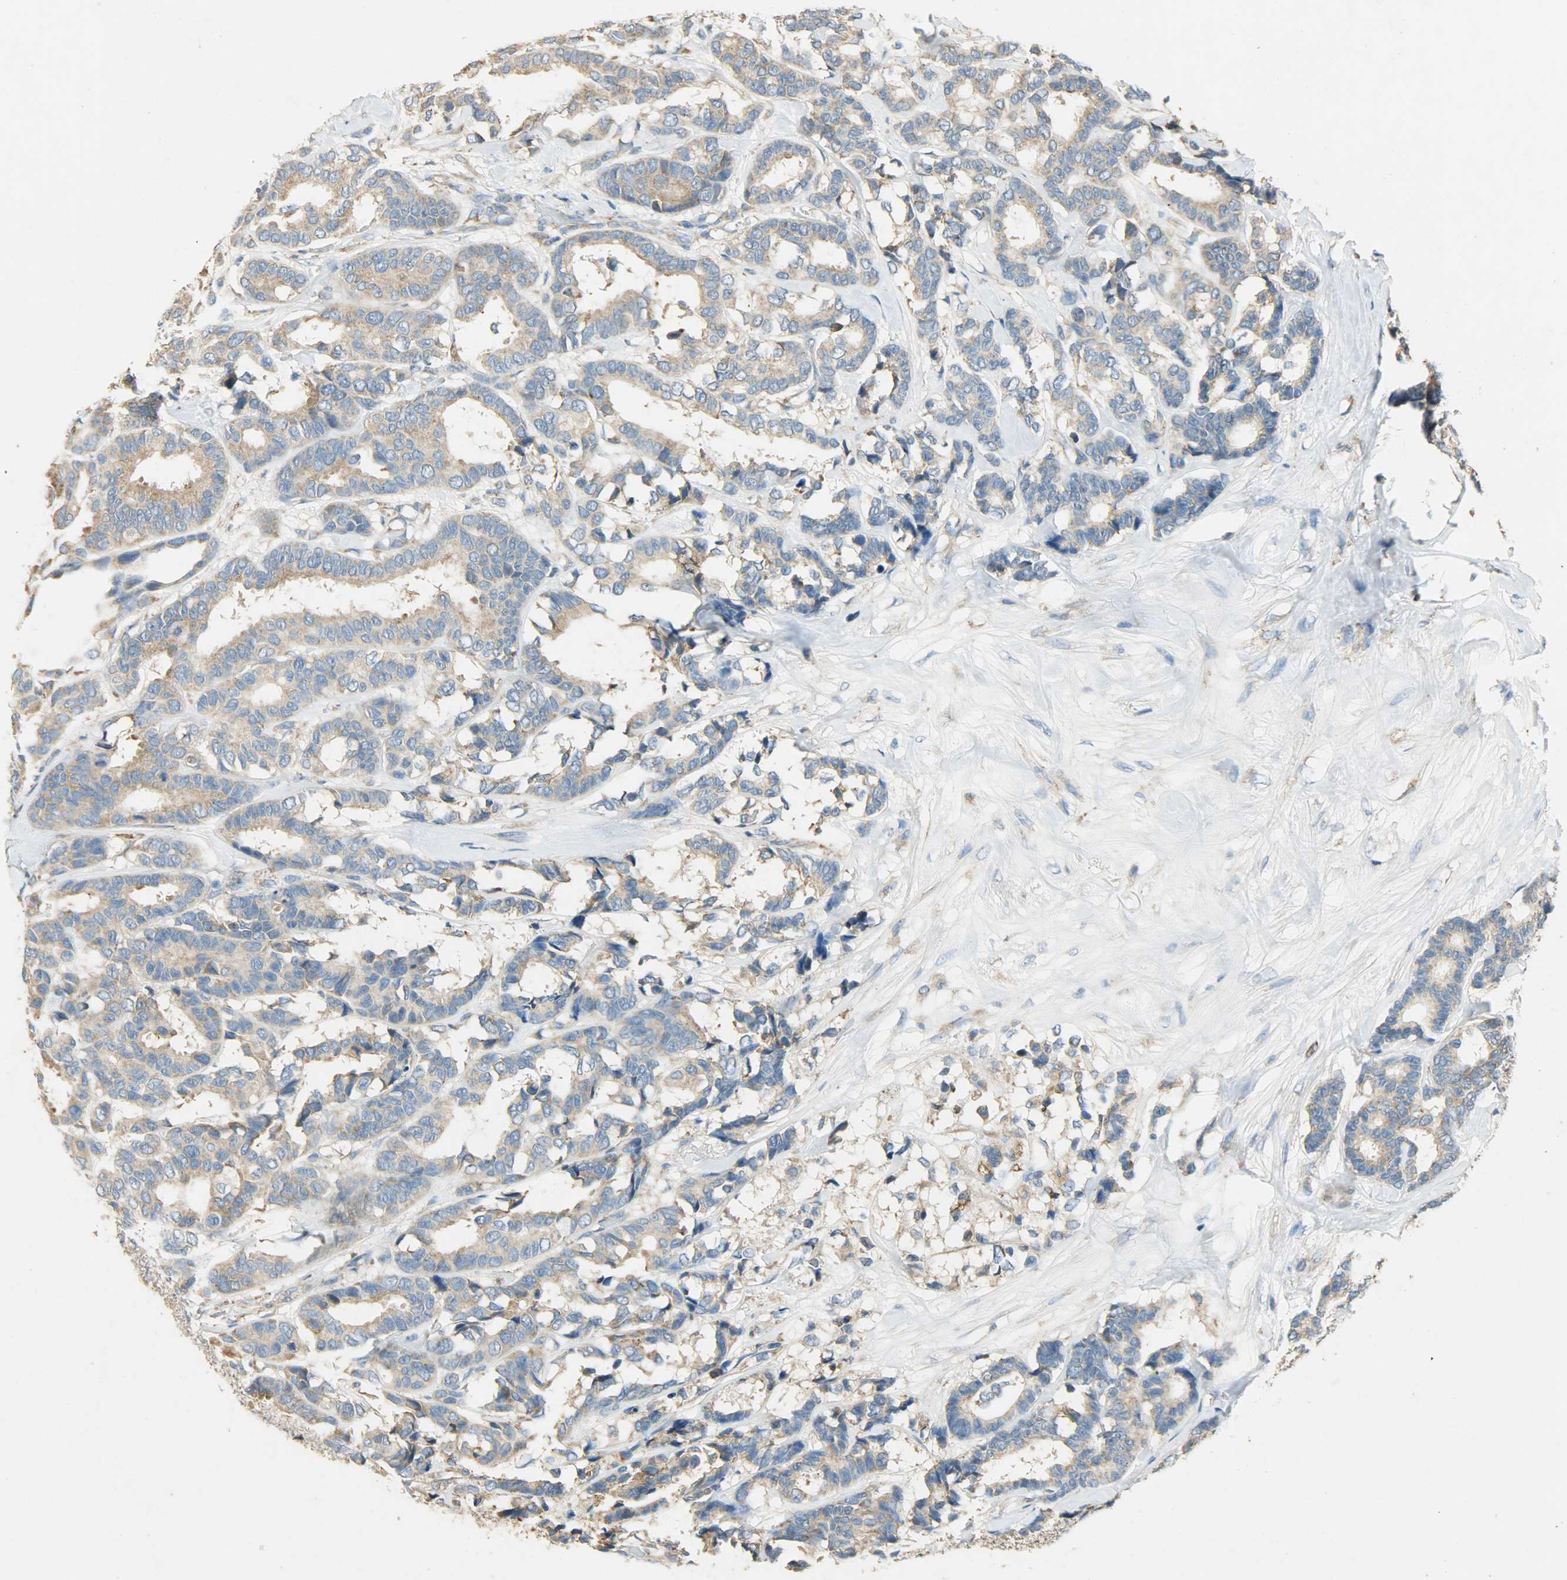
{"staining": {"intensity": "moderate", "quantity": ">75%", "location": "cytoplasmic/membranous"}, "tissue": "breast cancer", "cell_type": "Tumor cells", "image_type": "cancer", "snomed": [{"axis": "morphology", "description": "Duct carcinoma"}, {"axis": "topography", "description": "Breast"}], "caption": "The histopathology image demonstrates immunohistochemical staining of breast cancer (invasive ductal carcinoma). There is moderate cytoplasmic/membranous positivity is seen in about >75% of tumor cells.", "gene": "HSPA5", "patient": {"sex": "female", "age": 87}}